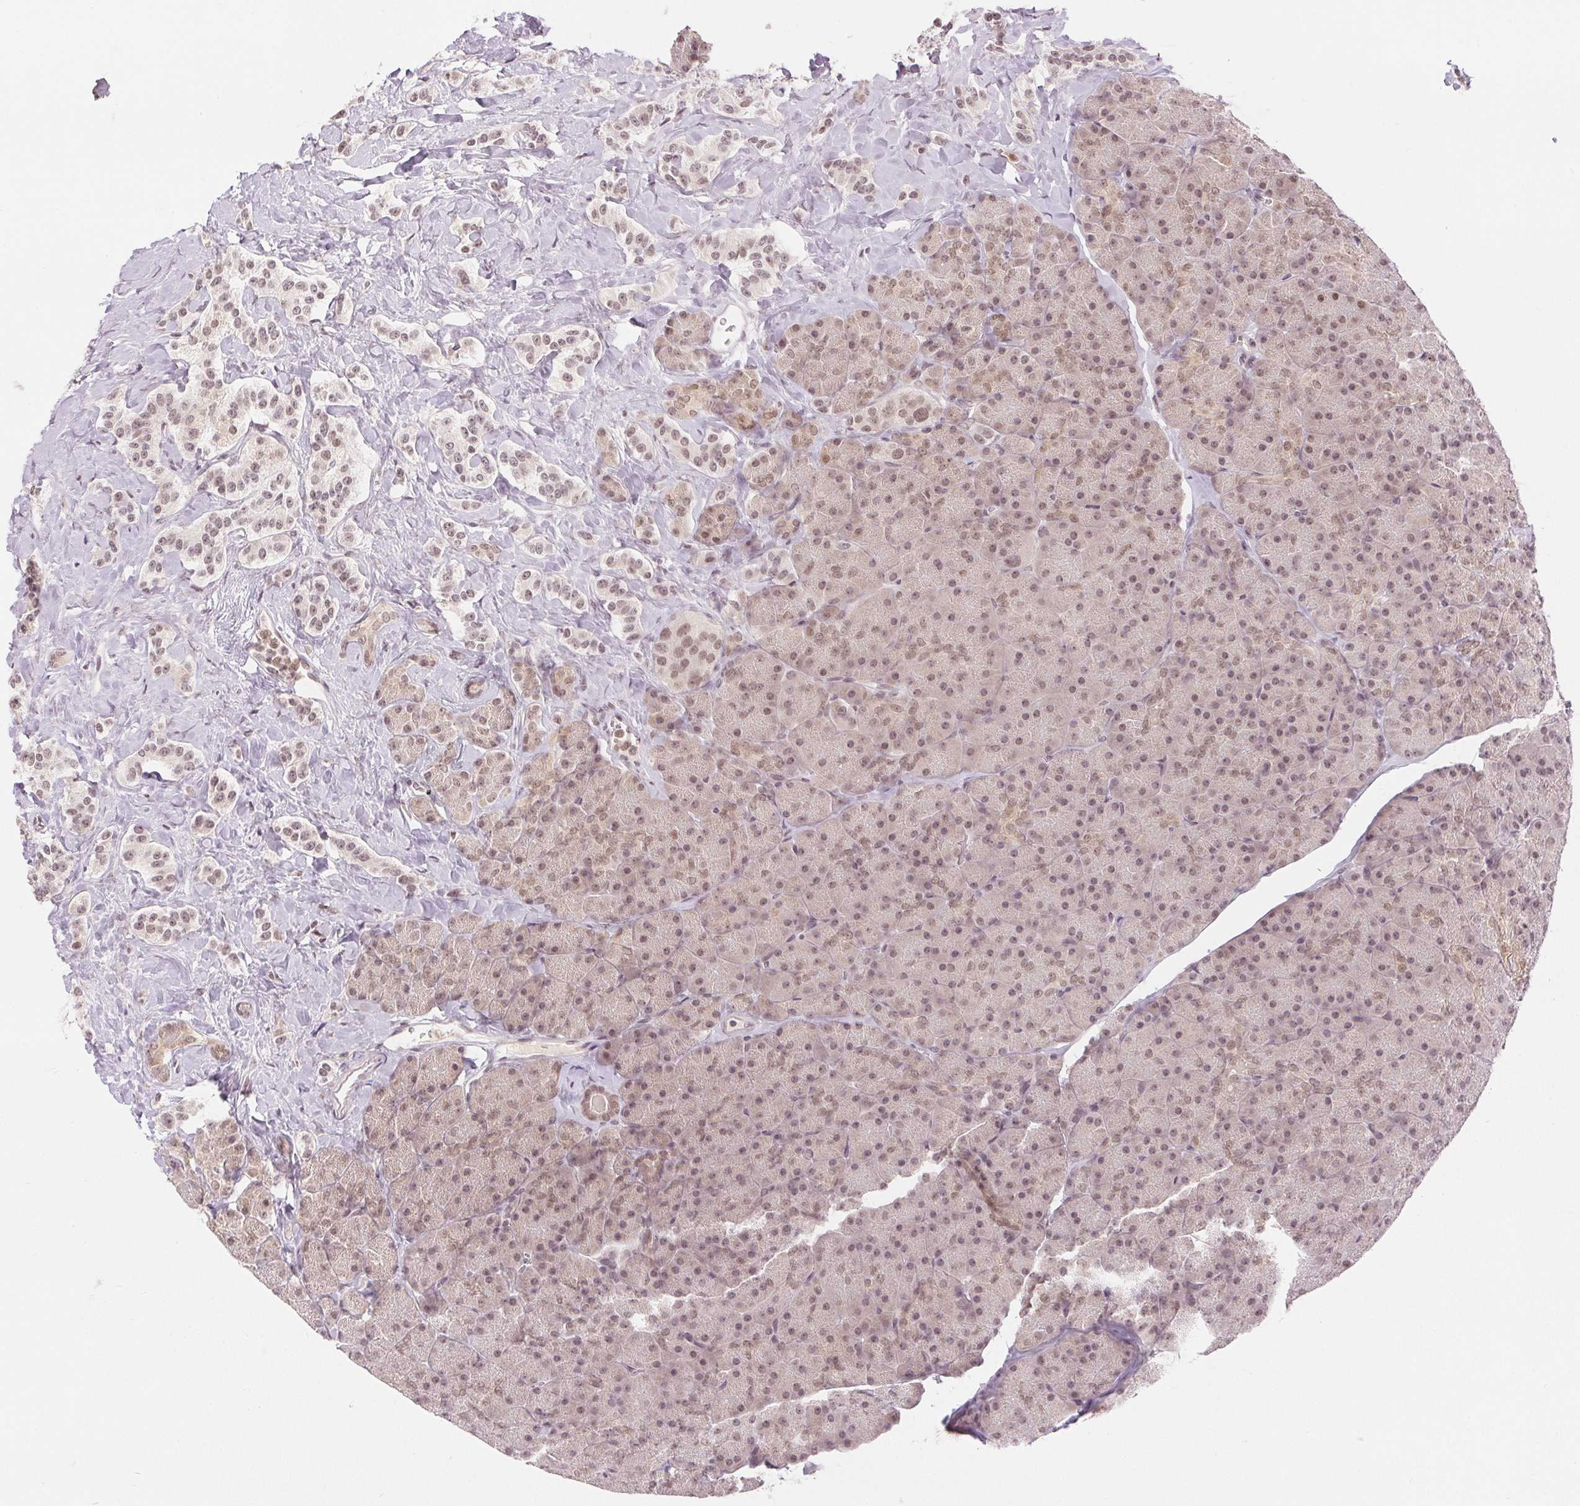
{"staining": {"intensity": "weak", "quantity": ">75%", "location": "nuclear"}, "tissue": "carcinoid", "cell_type": "Tumor cells", "image_type": "cancer", "snomed": [{"axis": "morphology", "description": "Normal tissue, NOS"}, {"axis": "morphology", "description": "Carcinoid, malignant, NOS"}, {"axis": "topography", "description": "Pancreas"}], "caption": "High-power microscopy captured an immunohistochemistry histopathology image of carcinoid (malignant), revealing weak nuclear staining in approximately >75% of tumor cells. The staining was performed using DAB (3,3'-diaminobenzidine), with brown indicating positive protein expression. Nuclei are stained blue with hematoxylin.", "gene": "DEK", "patient": {"sex": "male", "age": 36}}